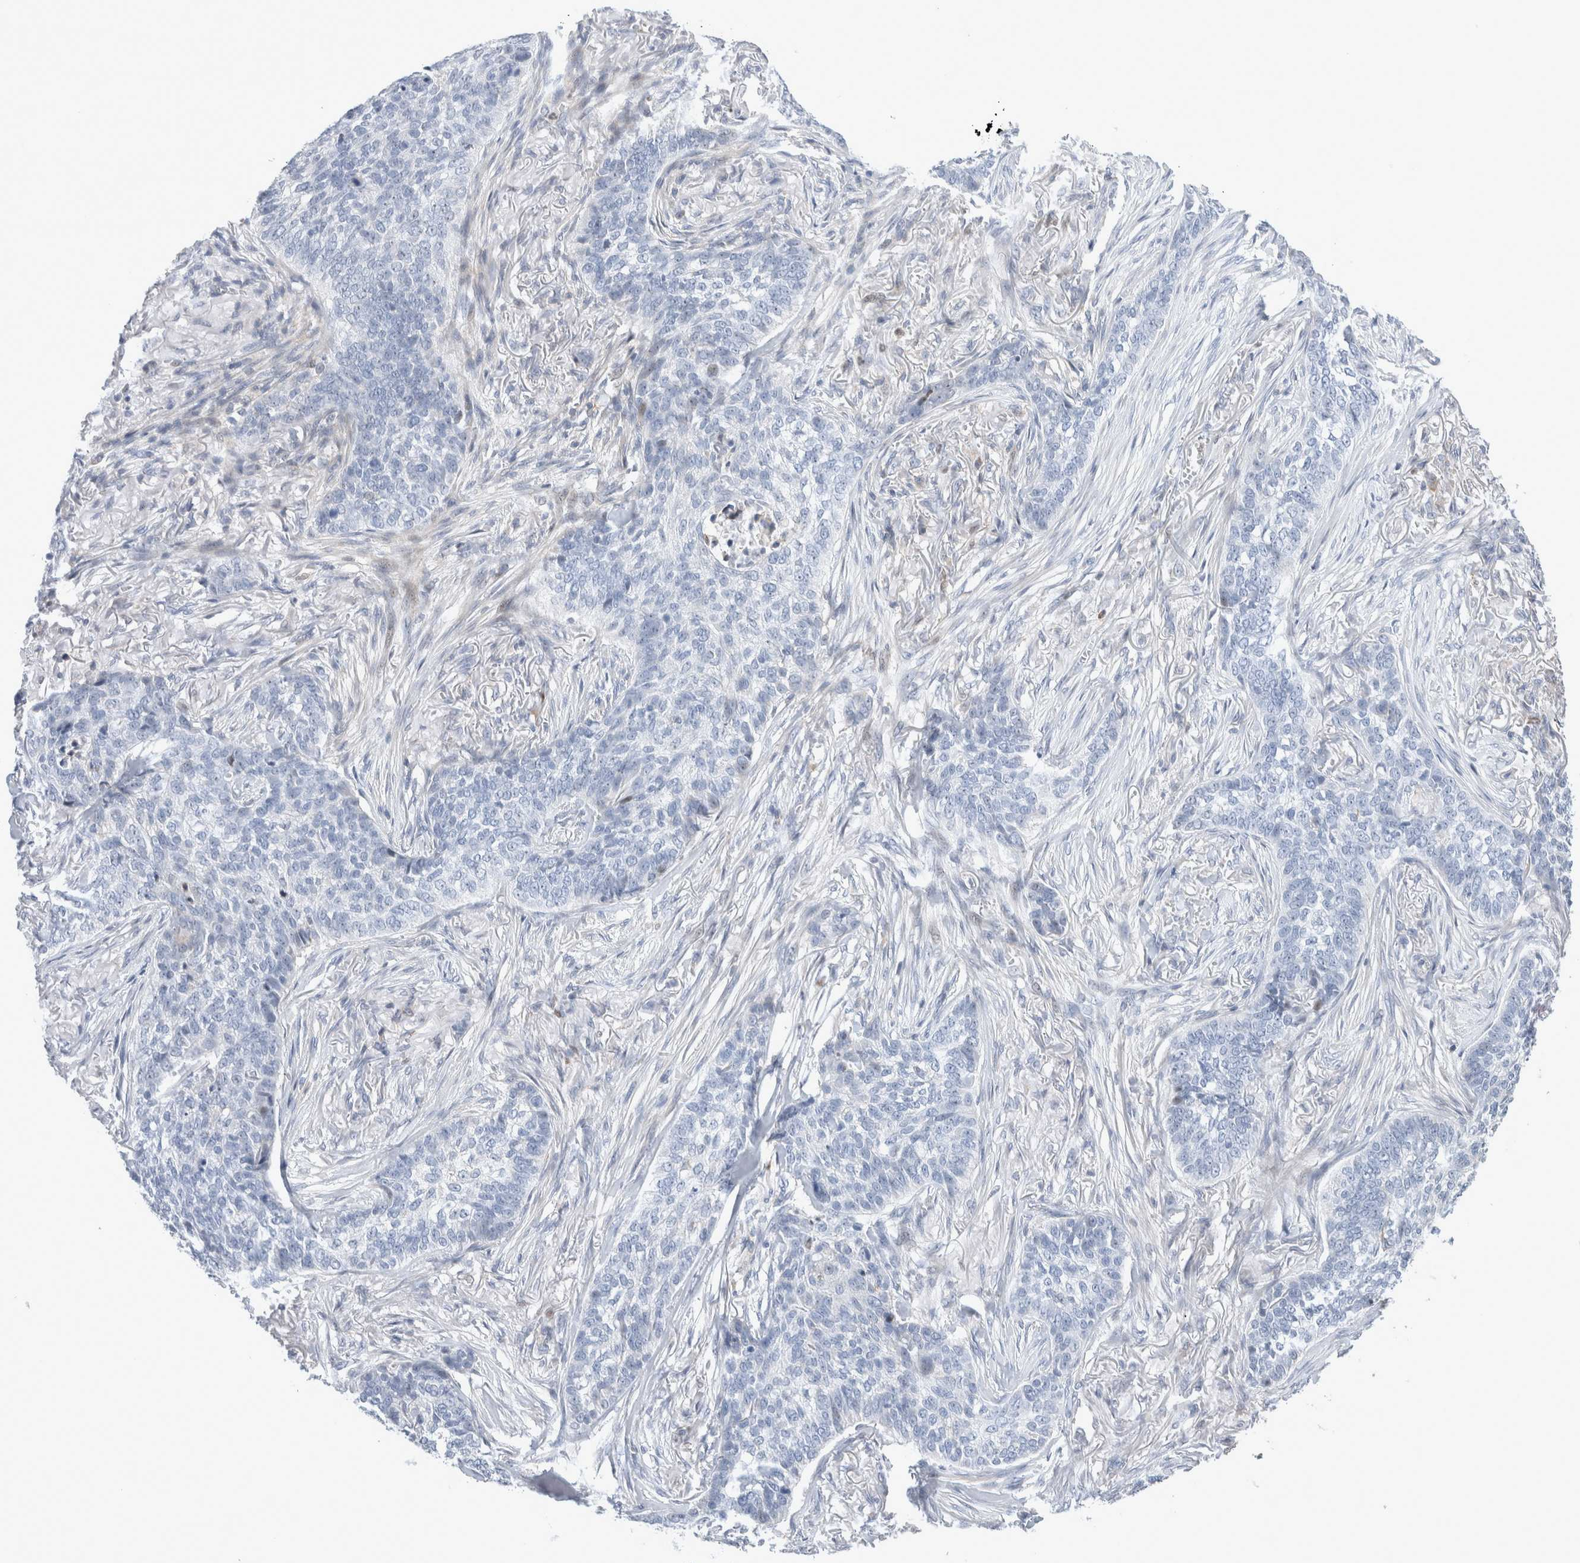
{"staining": {"intensity": "negative", "quantity": "none", "location": "none"}, "tissue": "skin cancer", "cell_type": "Tumor cells", "image_type": "cancer", "snomed": [{"axis": "morphology", "description": "Basal cell carcinoma"}, {"axis": "topography", "description": "Skin"}], "caption": "Skin cancer was stained to show a protein in brown. There is no significant expression in tumor cells.", "gene": "AGMAT", "patient": {"sex": "male", "age": 85}}